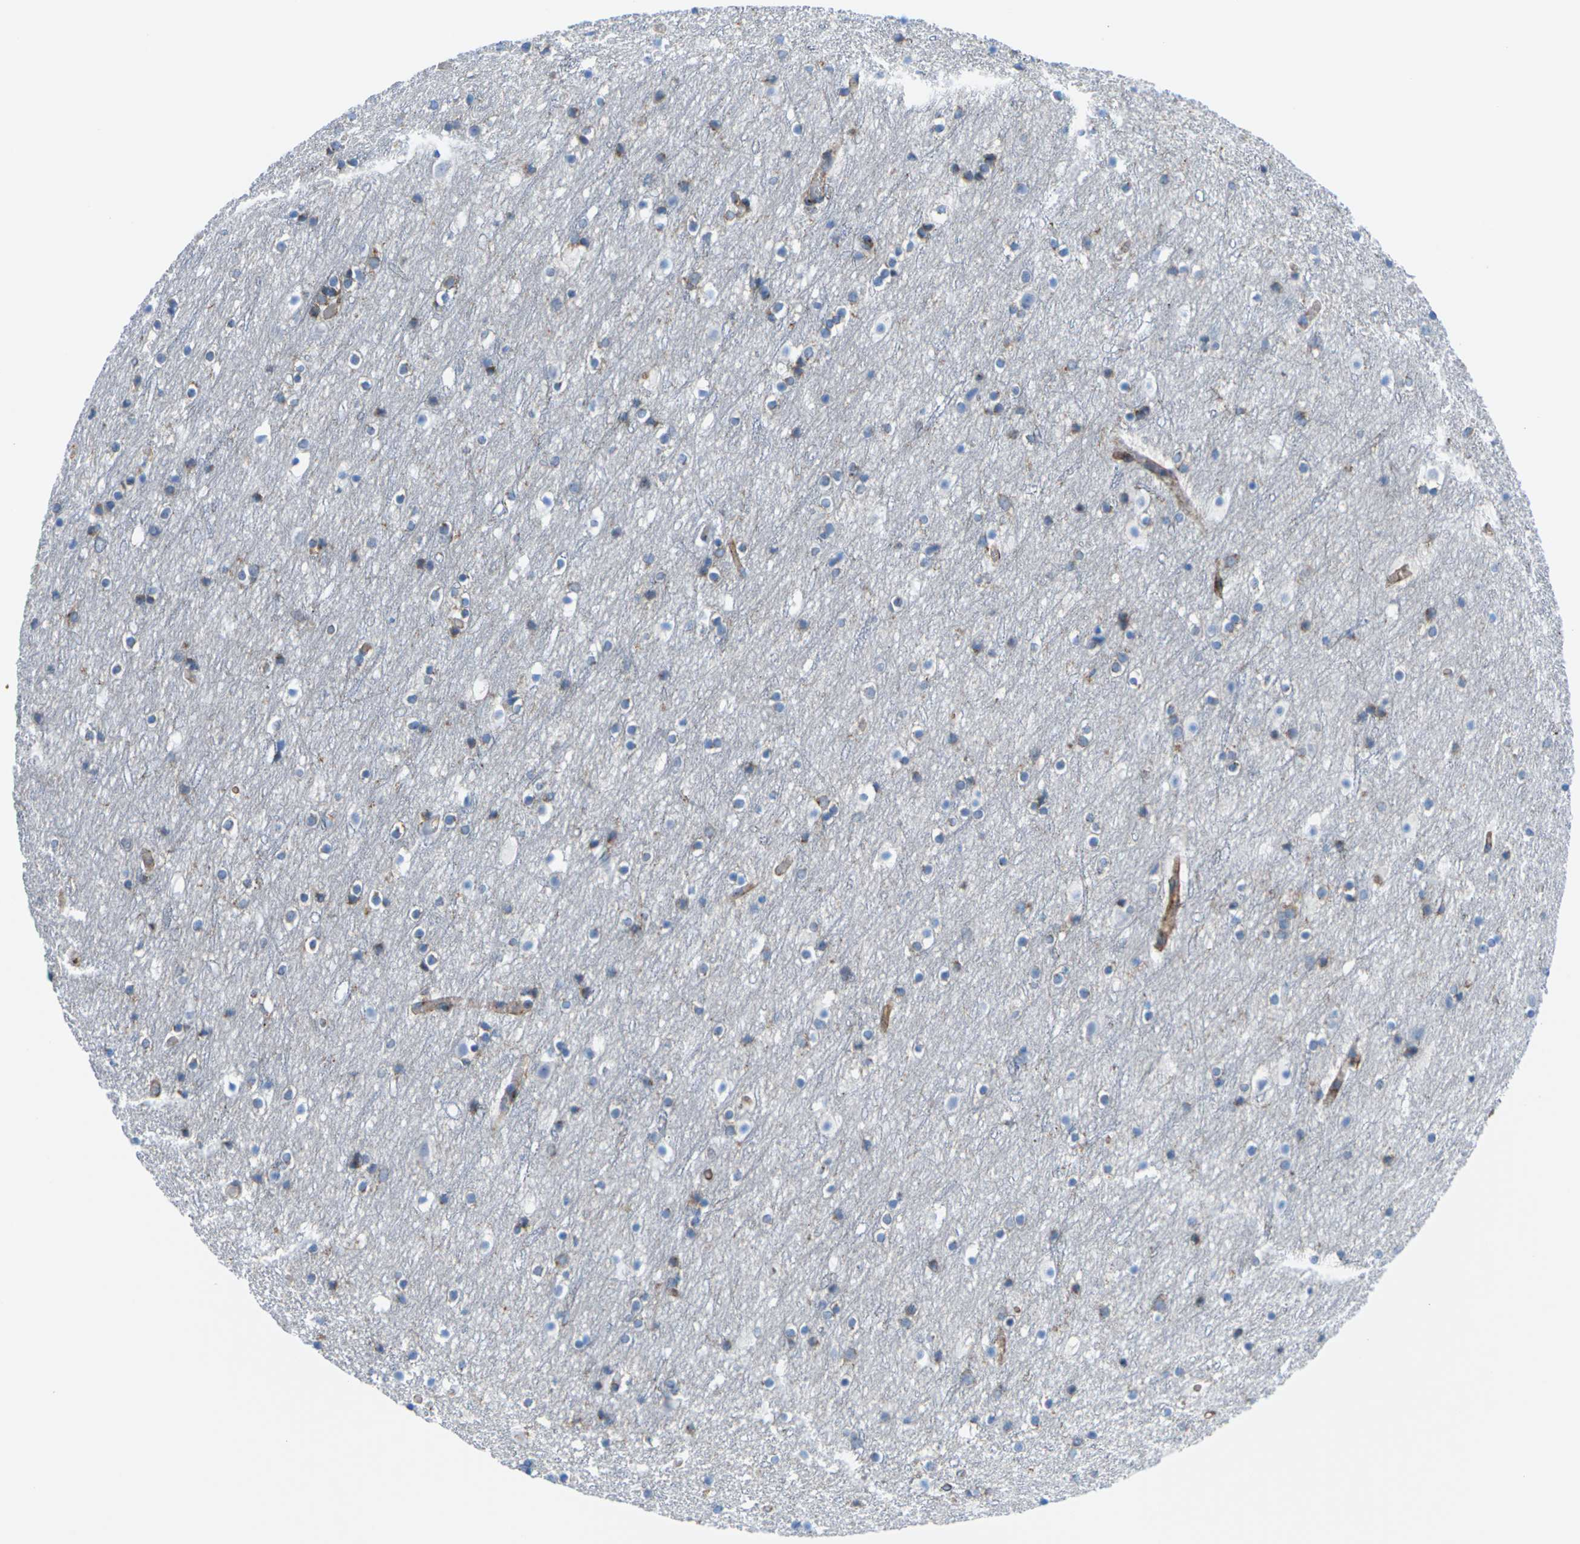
{"staining": {"intensity": "moderate", "quantity": ">75%", "location": "cytoplasmic/membranous"}, "tissue": "cerebral cortex", "cell_type": "Endothelial cells", "image_type": "normal", "snomed": [{"axis": "morphology", "description": "Normal tissue, NOS"}, {"axis": "topography", "description": "Cerebral cortex"}], "caption": "The immunohistochemical stain shows moderate cytoplasmic/membranous expression in endothelial cells of benign cerebral cortex. The staining is performed using DAB (3,3'-diaminobenzidine) brown chromogen to label protein expression. The nuclei are counter-stained blue using hematoxylin.", "gene": "SYNGR2", "patient": {"sex": "male", "age": 45}}